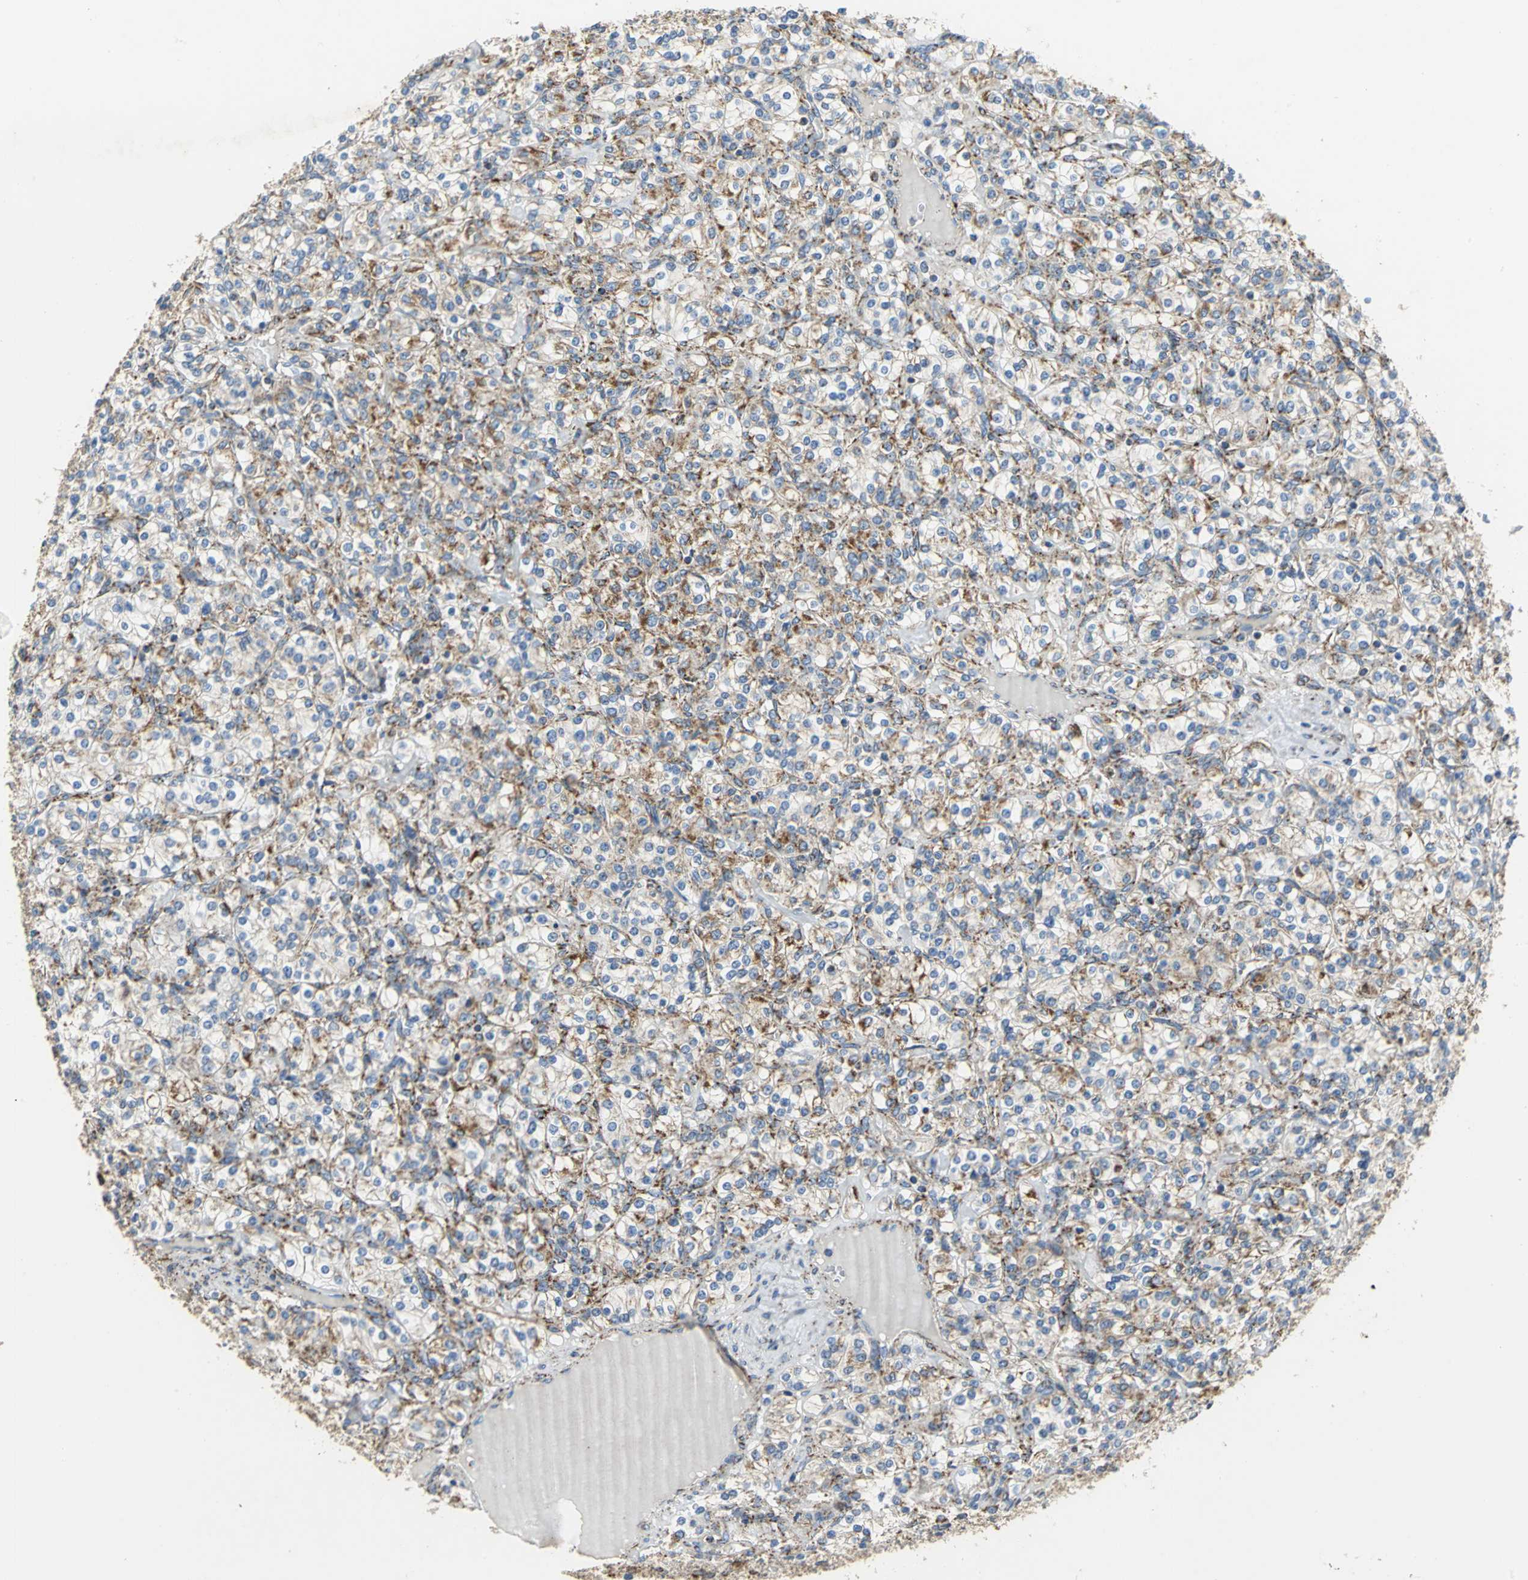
{"staining": {"intensity": "strong", "quantity": "25%-75%", "location": "cytoplasmic/membranous"}, "tissue": "renal cancer", "cell_type": "Tumor cells", "image_type": "cancer", "snomed": [{"axis": "morphology", "description": "Adenocarcinoma, NOS"}, {"axis": "topography", "description": "Kidney"}], "caption": "DAB (3,3'-diaminobenzidine) immunohistochemical staining of human renal adenocarcinoma demonstrates strong cytoplasmic/membranous protein staining in approximately 25%-75% of tumor cells.", "gene": "NDUFB5", "patient": {"sex": "male", "age": 77}}